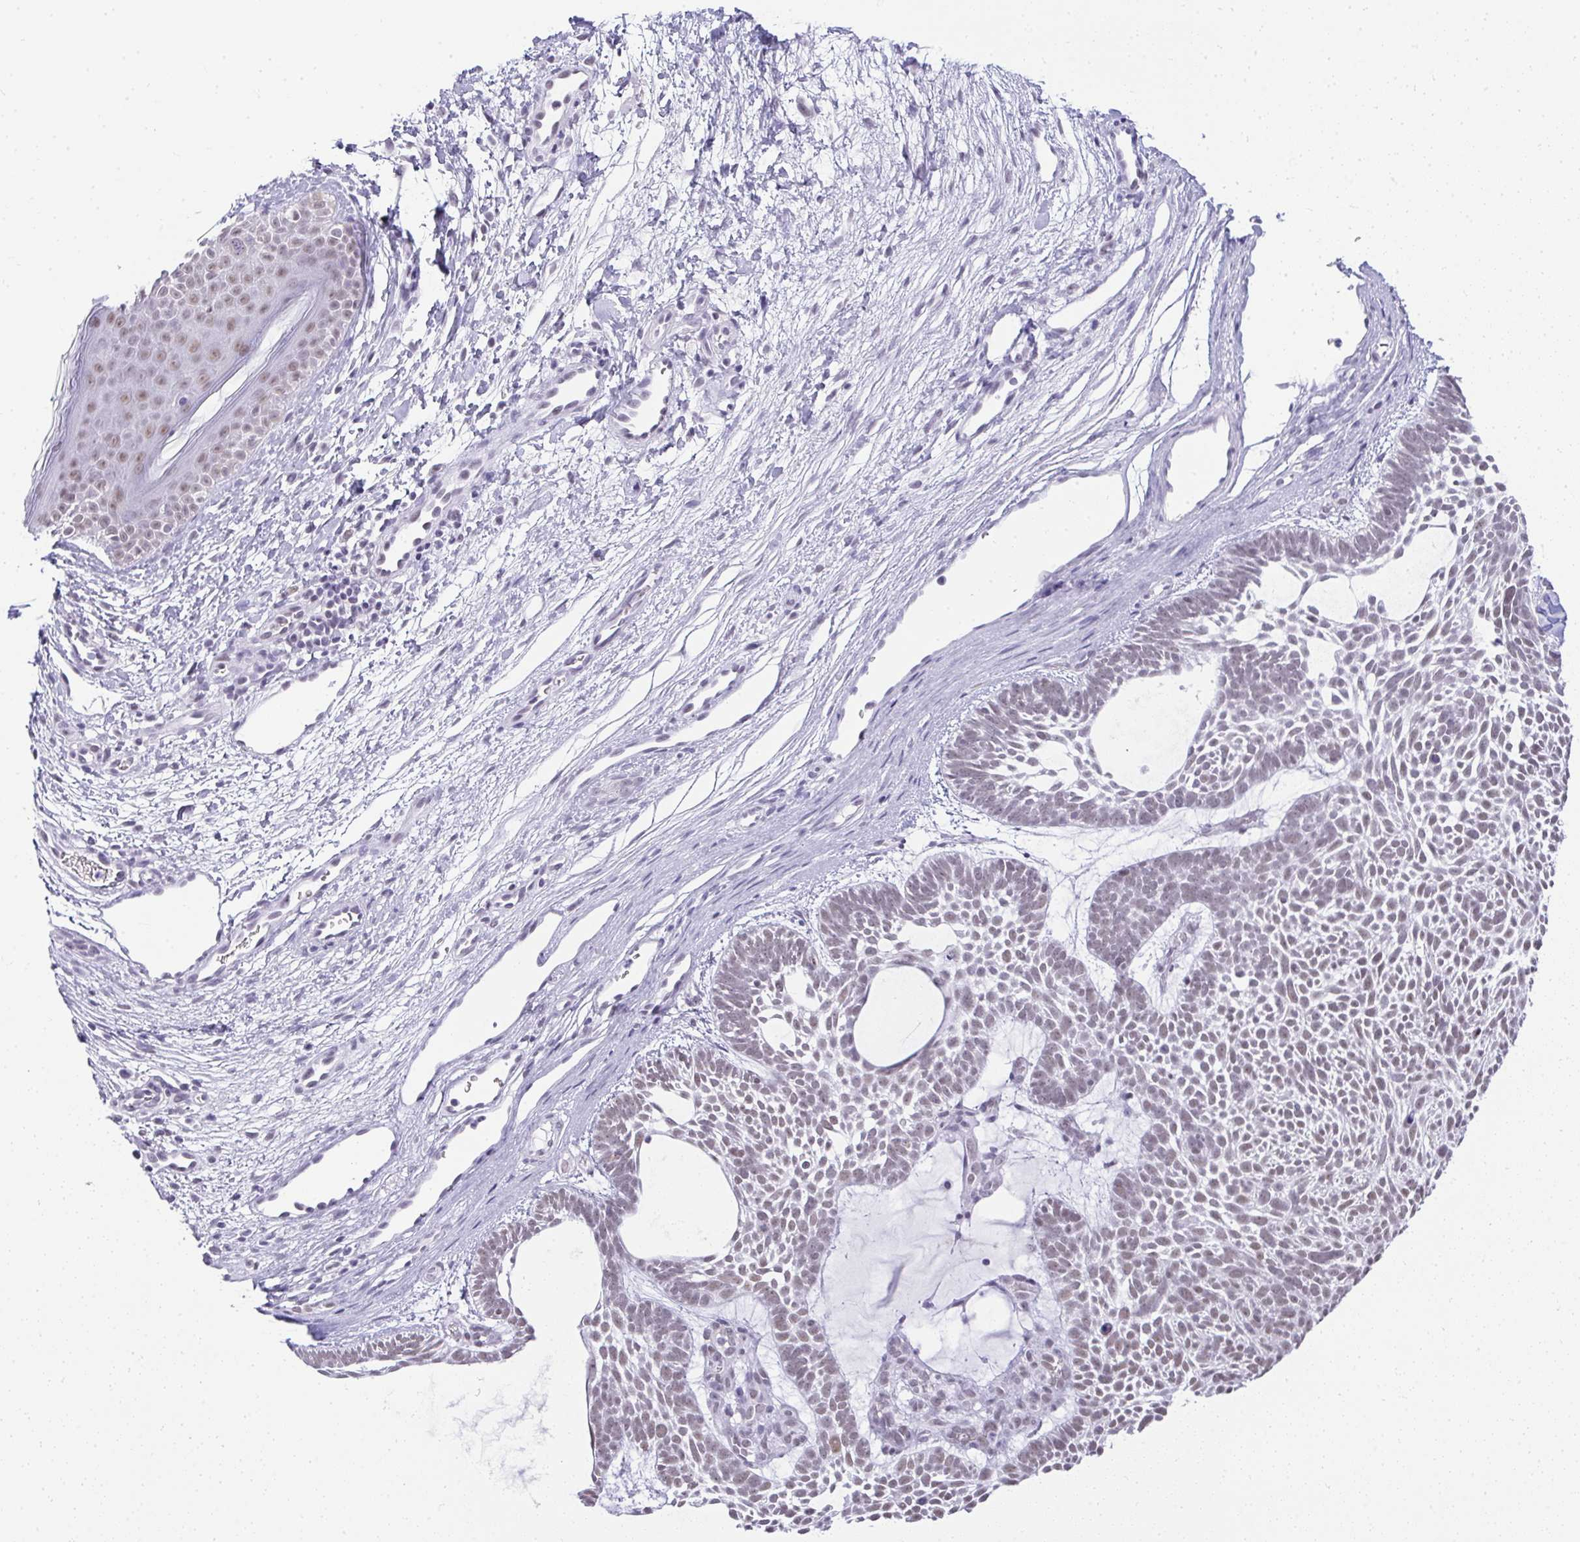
{"staining": {"intensity": "weak", "quantity": "25%-75%", "location": "nuclear"}, "tissue": "skin cancer", "cell_type": "Tumor cells", "image_type": "cancer", "snomed": [{"axis": "morphology", "description": "Basal cell carcinoma"}, {"axis": "topography", "description": "Skin"}, {"axis": "topography", "description": "Skin of face"}], "caption": "Protein analysis of basal cell carcinoma (skin) tissue demonstrates weak nuclear positivity in approximately 25%-75% of tumor cells.", "gene": "PLA2G1B", "patient": {"sex": "male", "age": 83}}